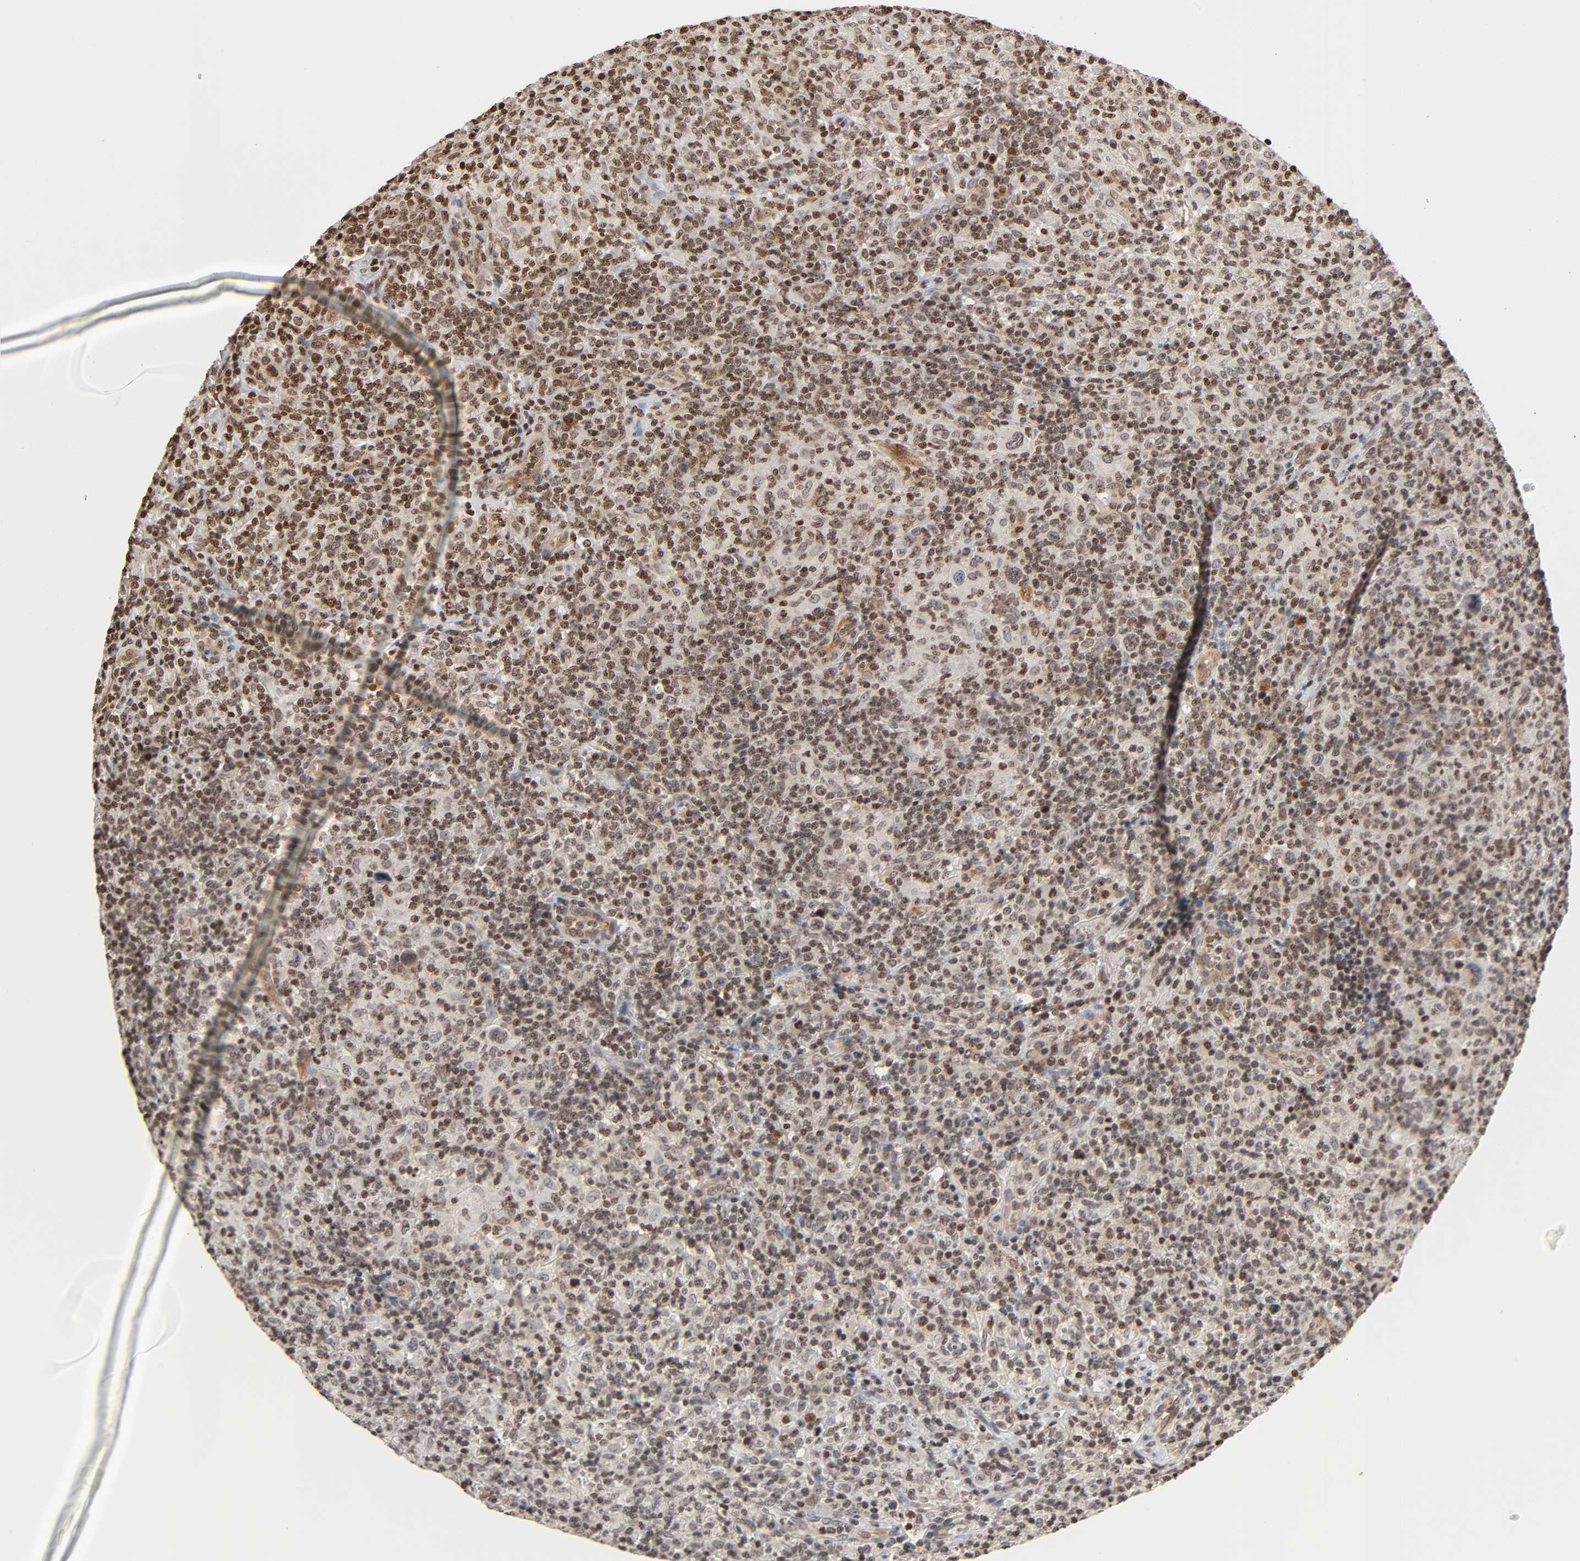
{"staining": {"intensity": "weak", "quantity": "<25%", "location": "cytoplasmic/membranous"}, "tissue": "lymphoma", "cell_type": "Tumor cells", "image_type": "cancer", "snomed": [{"axis": "morphology", "description": "Hodgkin's disease, NOS"}, {"axis": "topography", "description": "Lymph node"}], "caption": "Image shows no significant protein expression in tumor cells of lymphoma.", "gene": "ITGAV", "patient": {"sex": "male", "age": 65}}